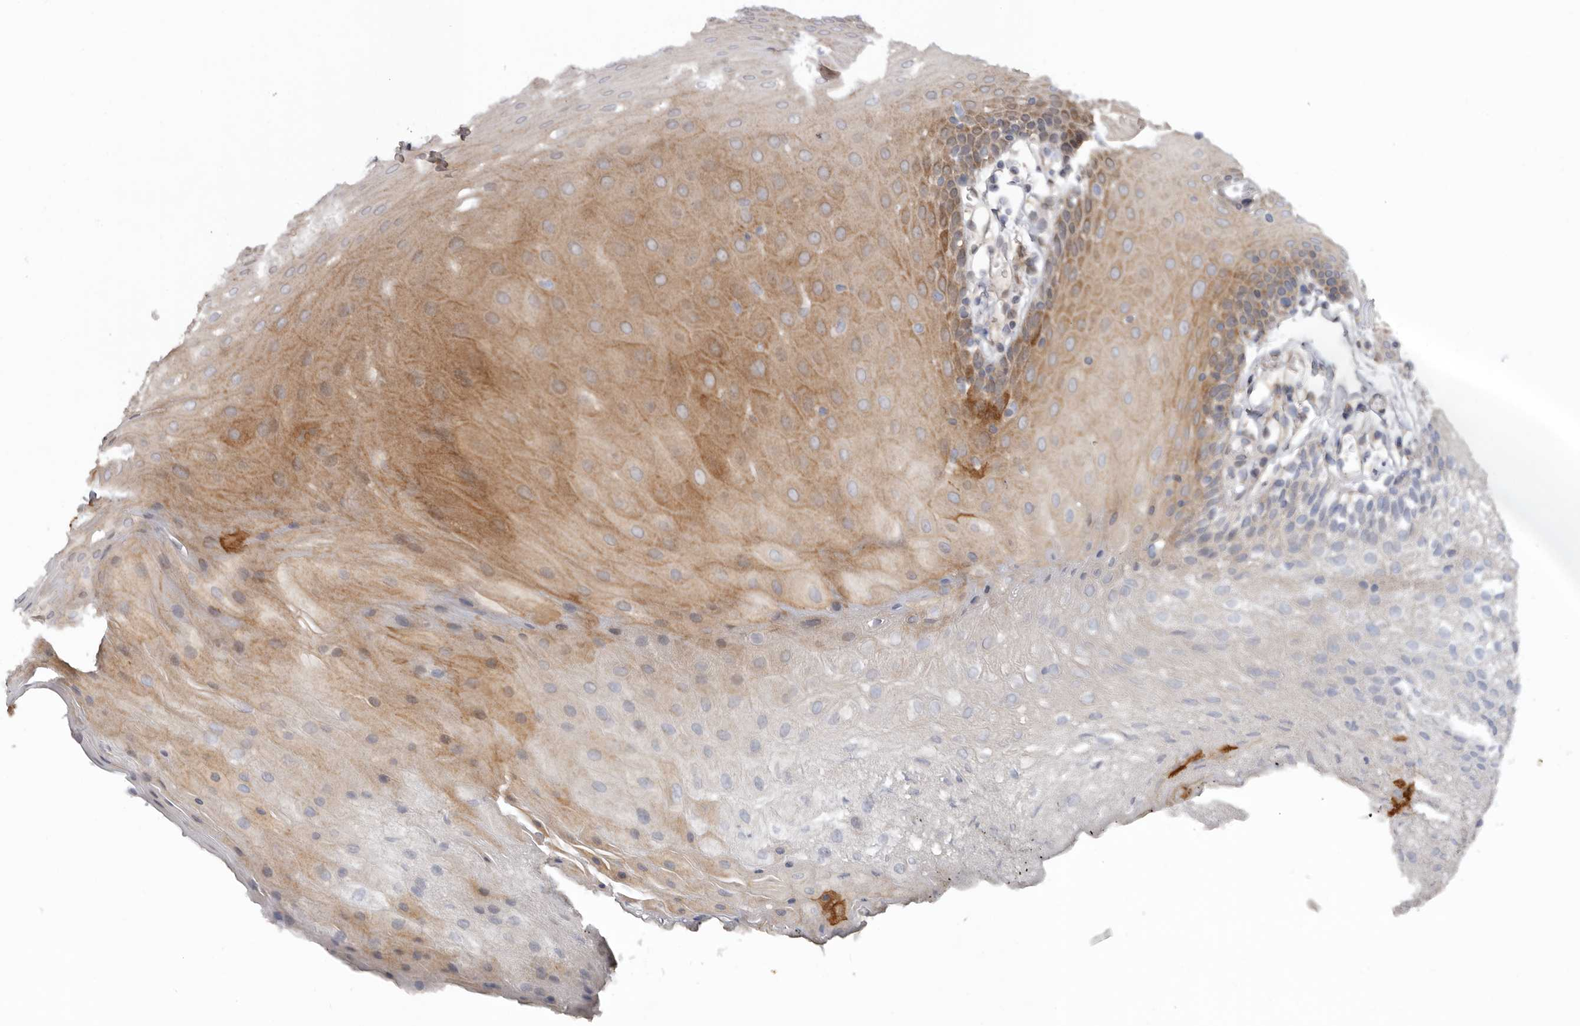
{"staining": {"intensity": "moderate", "quantity": ">75%", "location": "cytoplasmic/membranous"}, "tissue": "oral mucosa", "cell_type": "Squamous epithelial cells", "image_type": "normal", "snomed": [{"axis": "morphology", "description": "Normal tissue, NOS"}, {"axis": "morphology", "description": "Squamous cell carcinoma, NOS"}, {"axis": "topography", "description": "Skeletal muscle"}, {"axis": "topography", "description": "Oral tissue"}, {"axis": "topography", "description": "Salivary gland"}, {"axis": "topography", "description": "Head-Neck"}], "caption": "The image shows immunohistochemical staining of benign oral mucosa. There is moderate cytoplasmic/membranous expression is appreciated in approximately >75% of squamous epithelial cells.", "gene": "SBDS", "patient": {"sex": "male", "age": 54}}